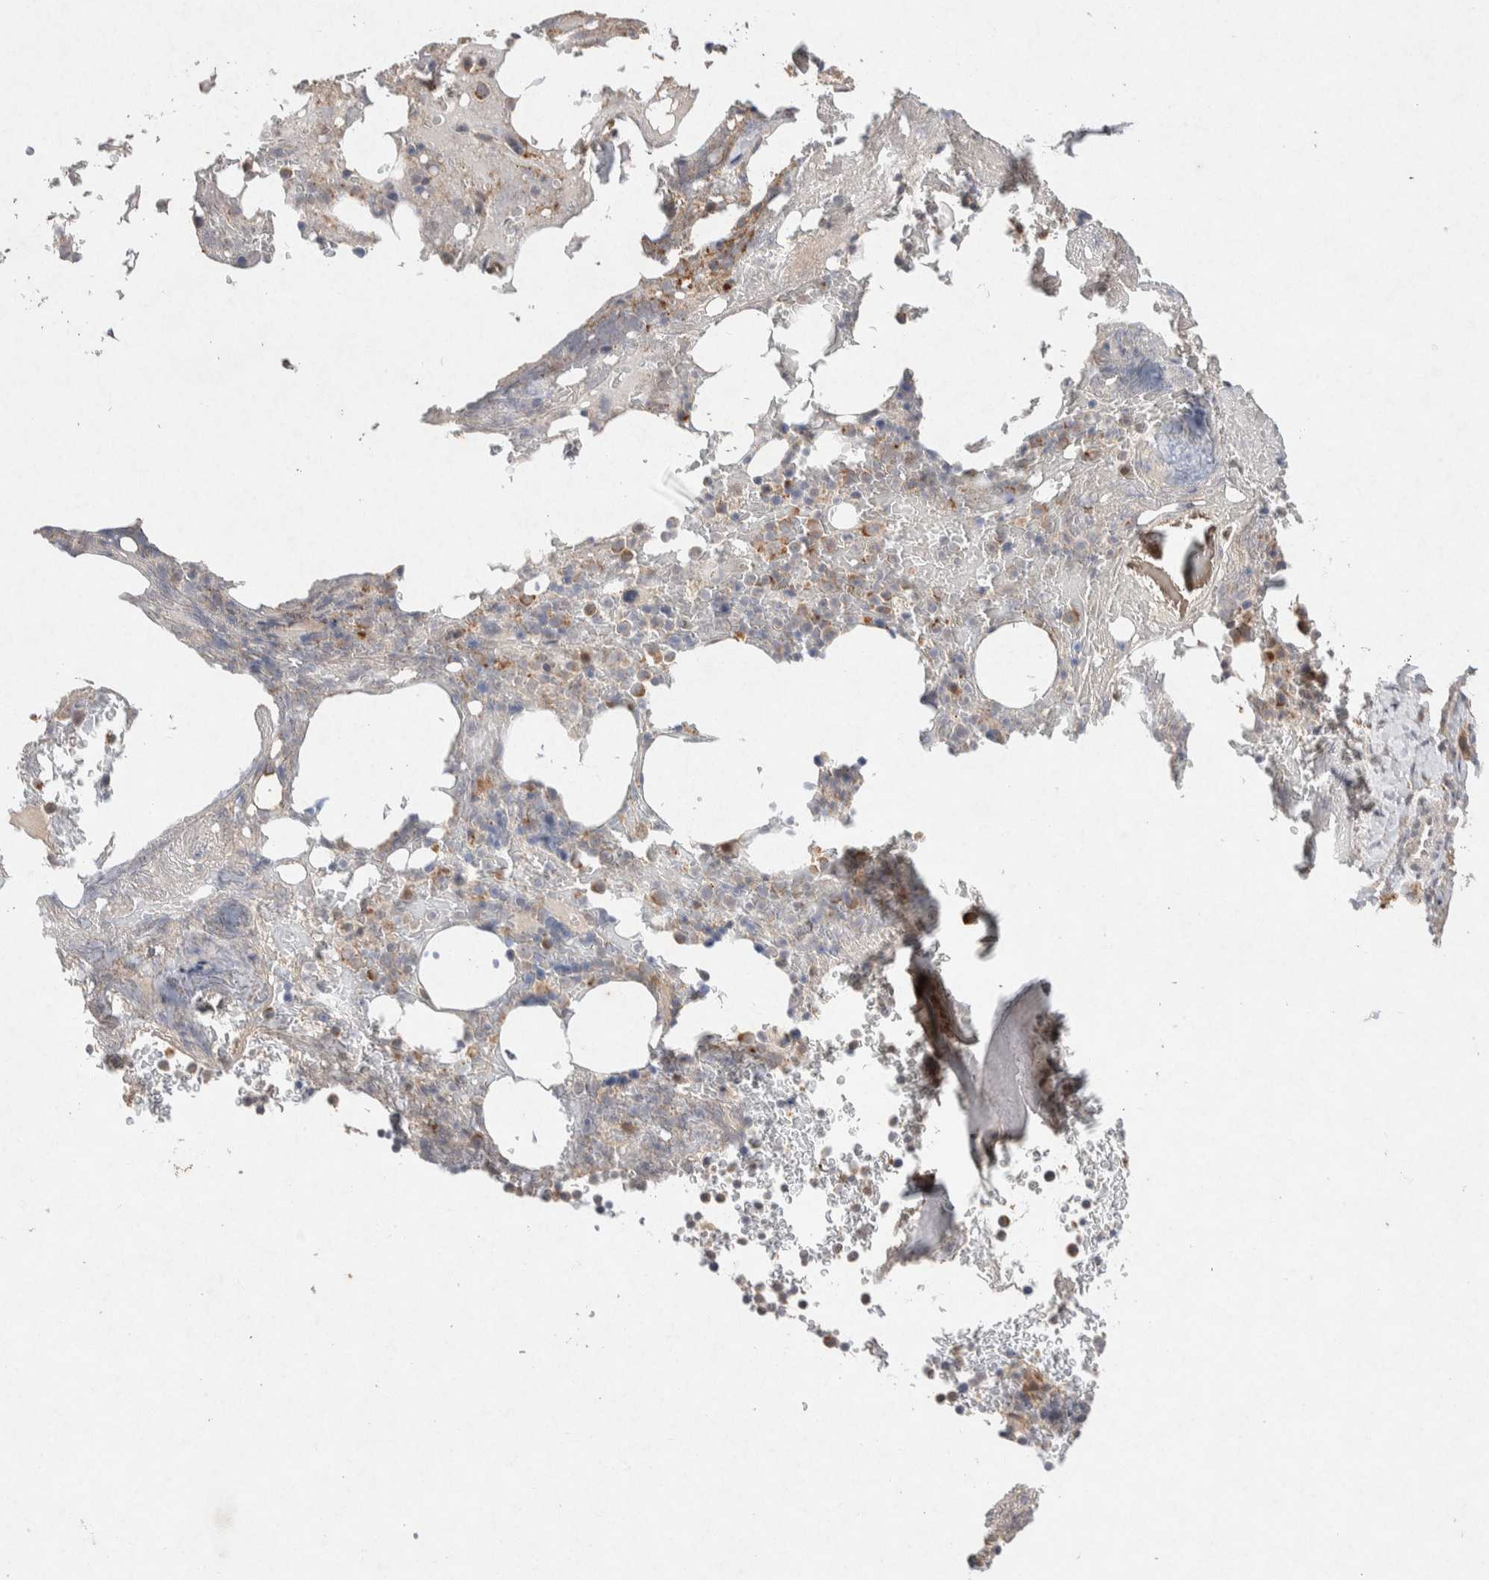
{"staining": {"intensity": "negative", "quantity": "none", "location": "none"}, "tissue": "bone marrow", "cell_type": "Hematopoietic cells", "image_type": "normal", "snomed": [{"axis": "morphology", "description": "Normal tissue, NOS"}, {"axis": "topography", "description": "Bone marrow"}], "caption": "This is a histopathology image of IHC staining of unremarkable bone marrow, which shows no expression in hematopoietic cells. Brightfield microscopy of immunohistochemistry (IHC) stained with DAB (brown) and hematoxylin (blue), captured at high magnification.", "gene": "CMTM4", "patient": {"sex": "female", "age": 66}}